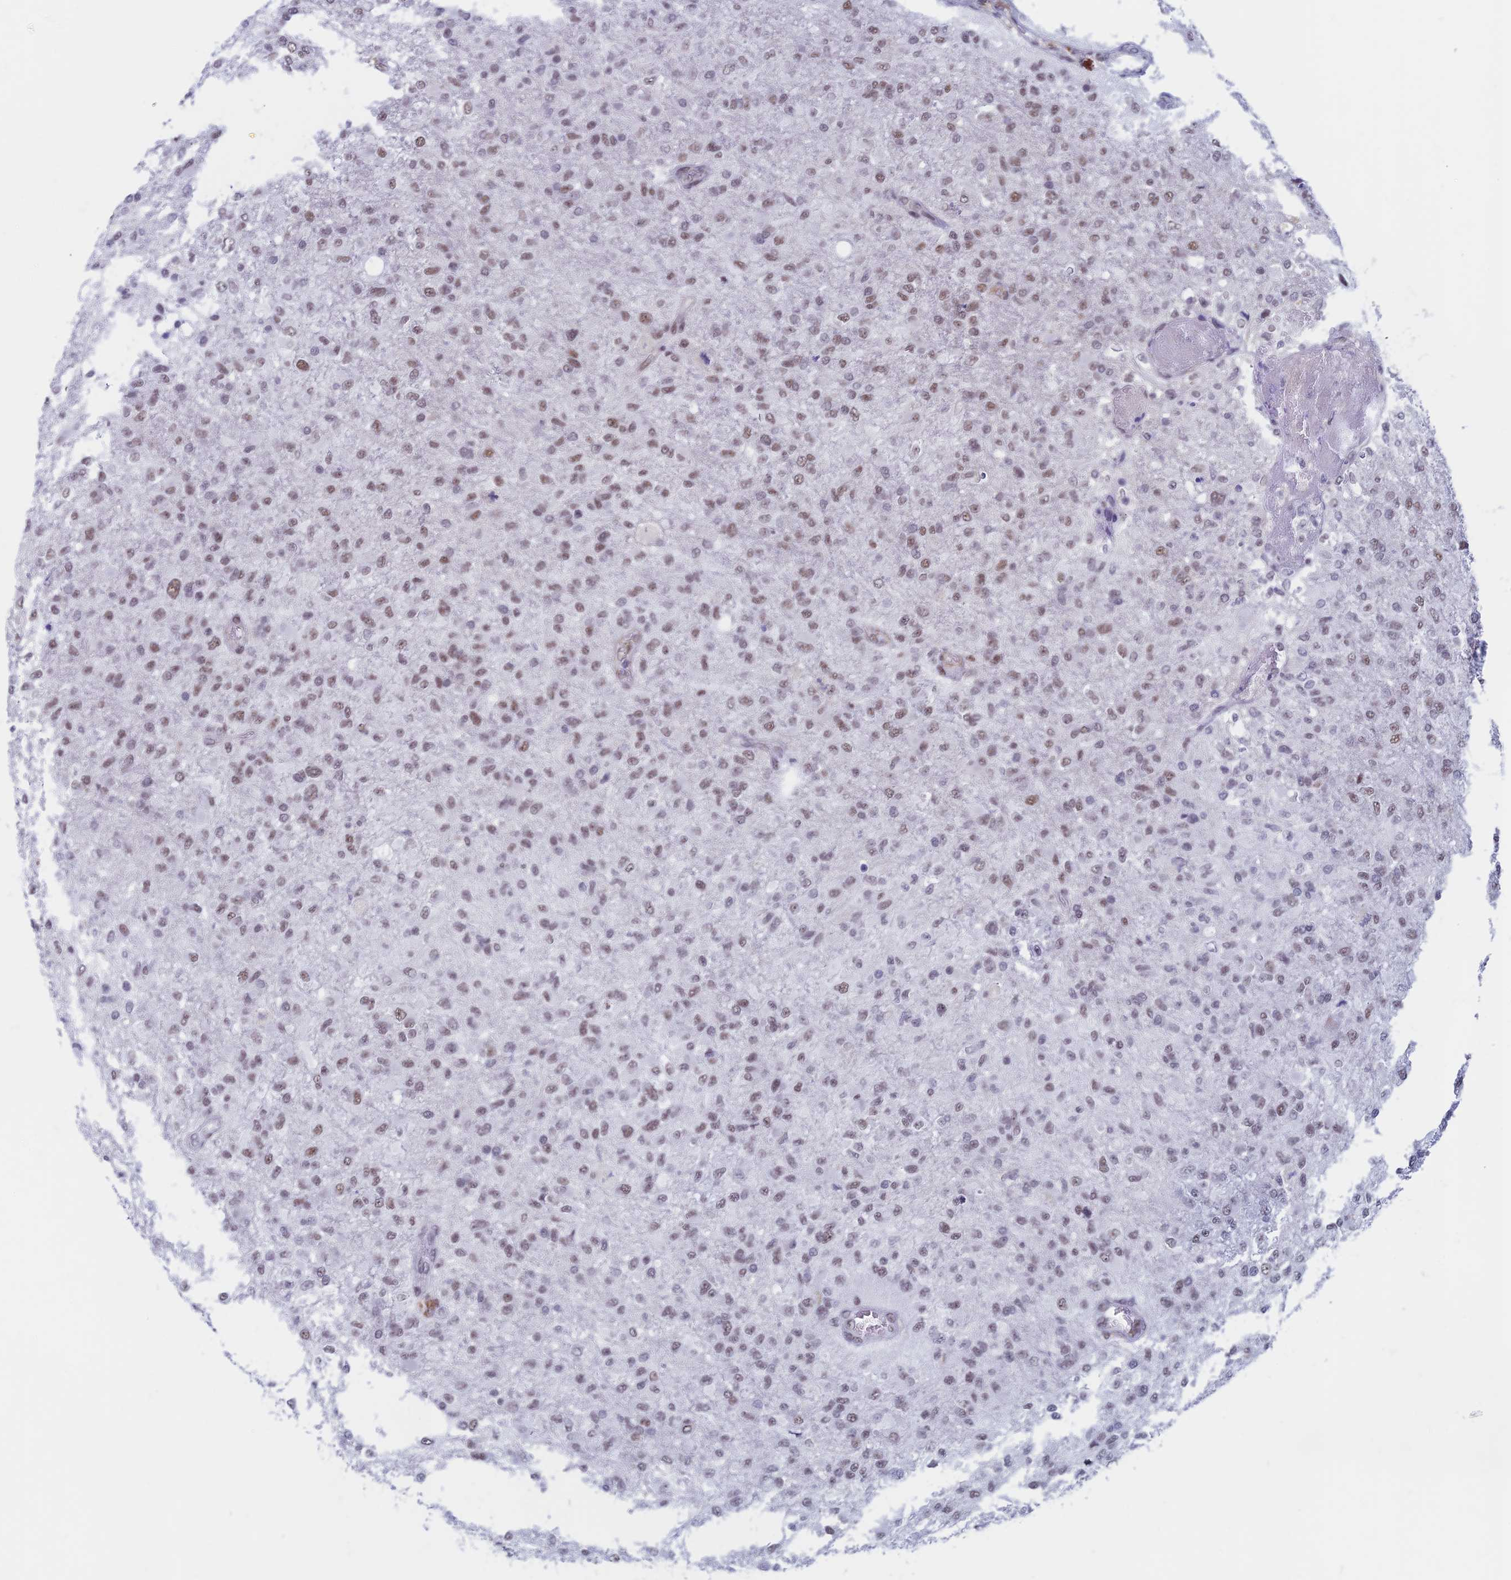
{"staining": {"intensity": "moderate", "quantity": "25%-75%", "location": "nuclear"}, "tissue": "glioma", "cell_type": "Tumor cells", "image_type": "cancer", "snomed": [{"axis": "morphology", "description": "Glioma, malignant, High grade"}, {"axis": "topography", "description": "Brain"}], "caption": "IHC micrograph of neoplastic tissue: human glioma stained using IHC demonstrates medium levels of moderate protein expression localized specifically in the nuclear of tumor cells, appearing as a nuclear brown color.", "gene": "ASH2L", "patient": {"sex": "female", "age": 74}}